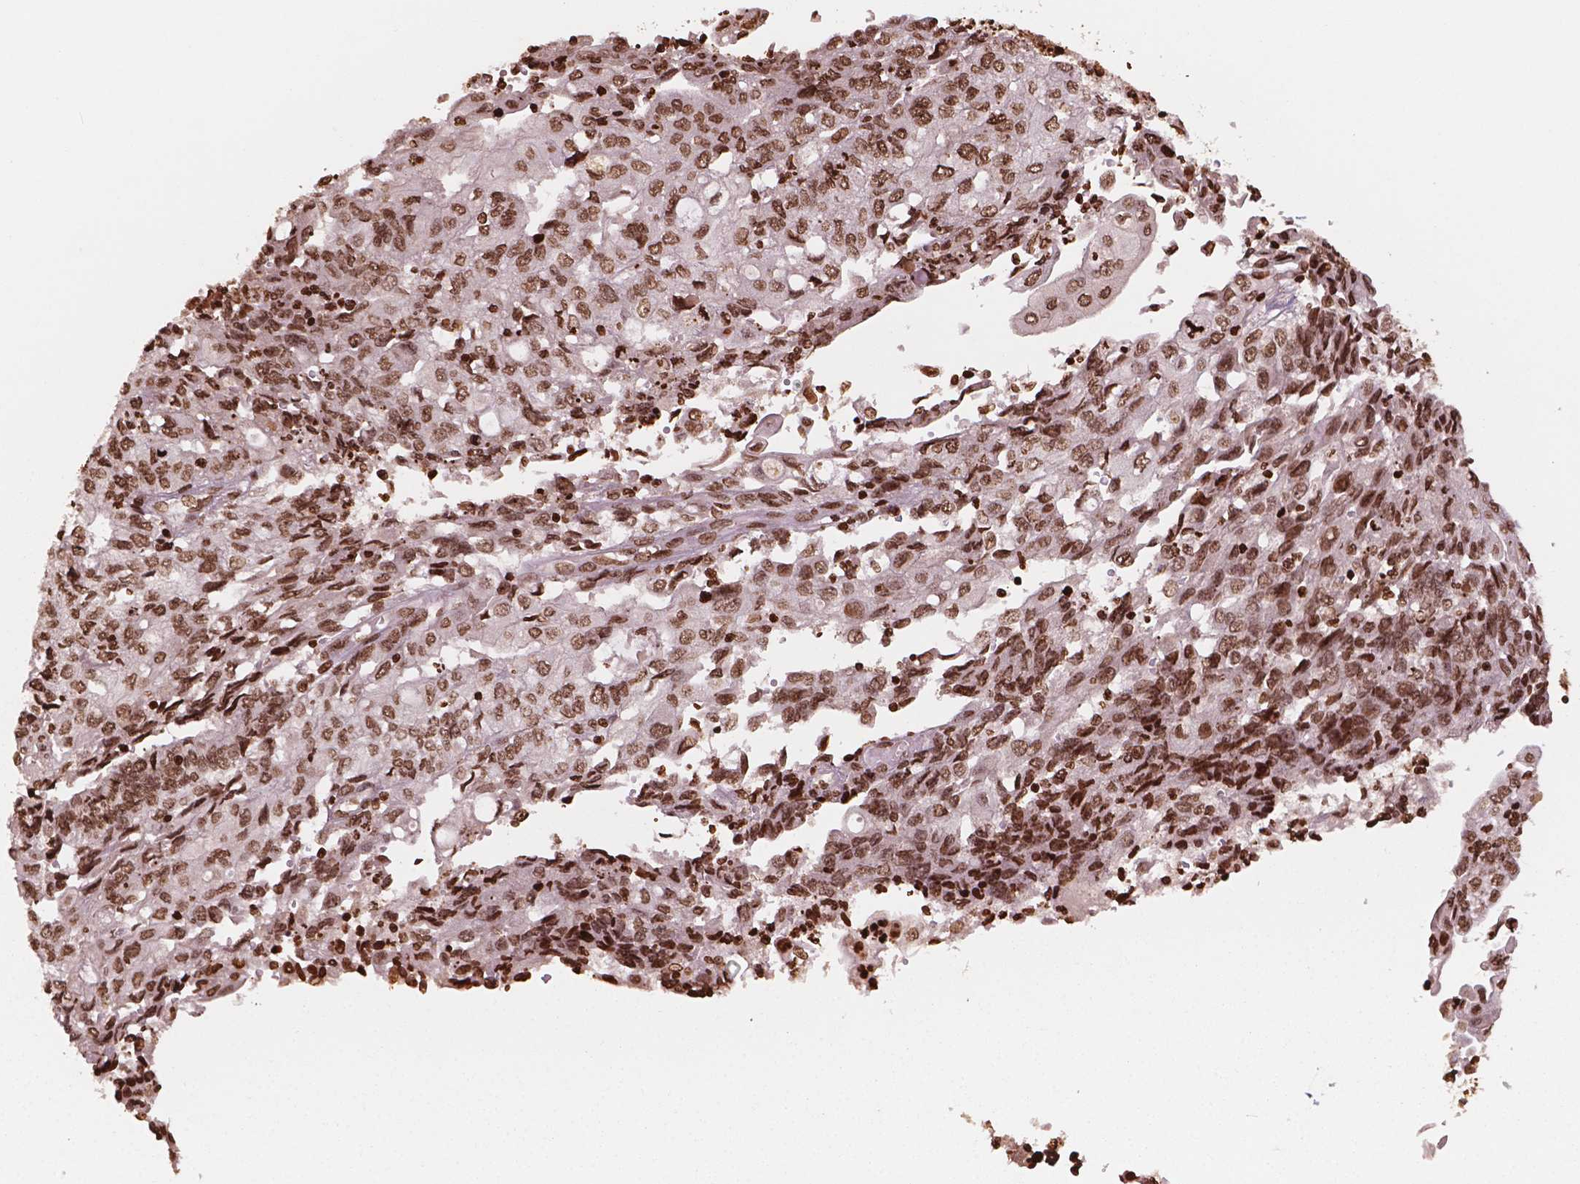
{"staining": {"intensity": "moderate", "quantity": ">75%", "location": "nuclear"}, "tissue": "endometrial cancer", "cell_type": "Tumor cells", "image_type": "cancer", "snomed": [{"axis": "morphology", "description": "Adenocarcinoma, NOS"}, {"axis": "topography", "description": "Endometrium"}], "caption": "The micrograph shows immunohistochemical staining of endometrial cancer (adenocarcinoma). There is moderate nuclear staining is seen in approximately >75% of tumor cells.", "gene": "H3C7", "patient": {"sex": "female", "age": 54}}